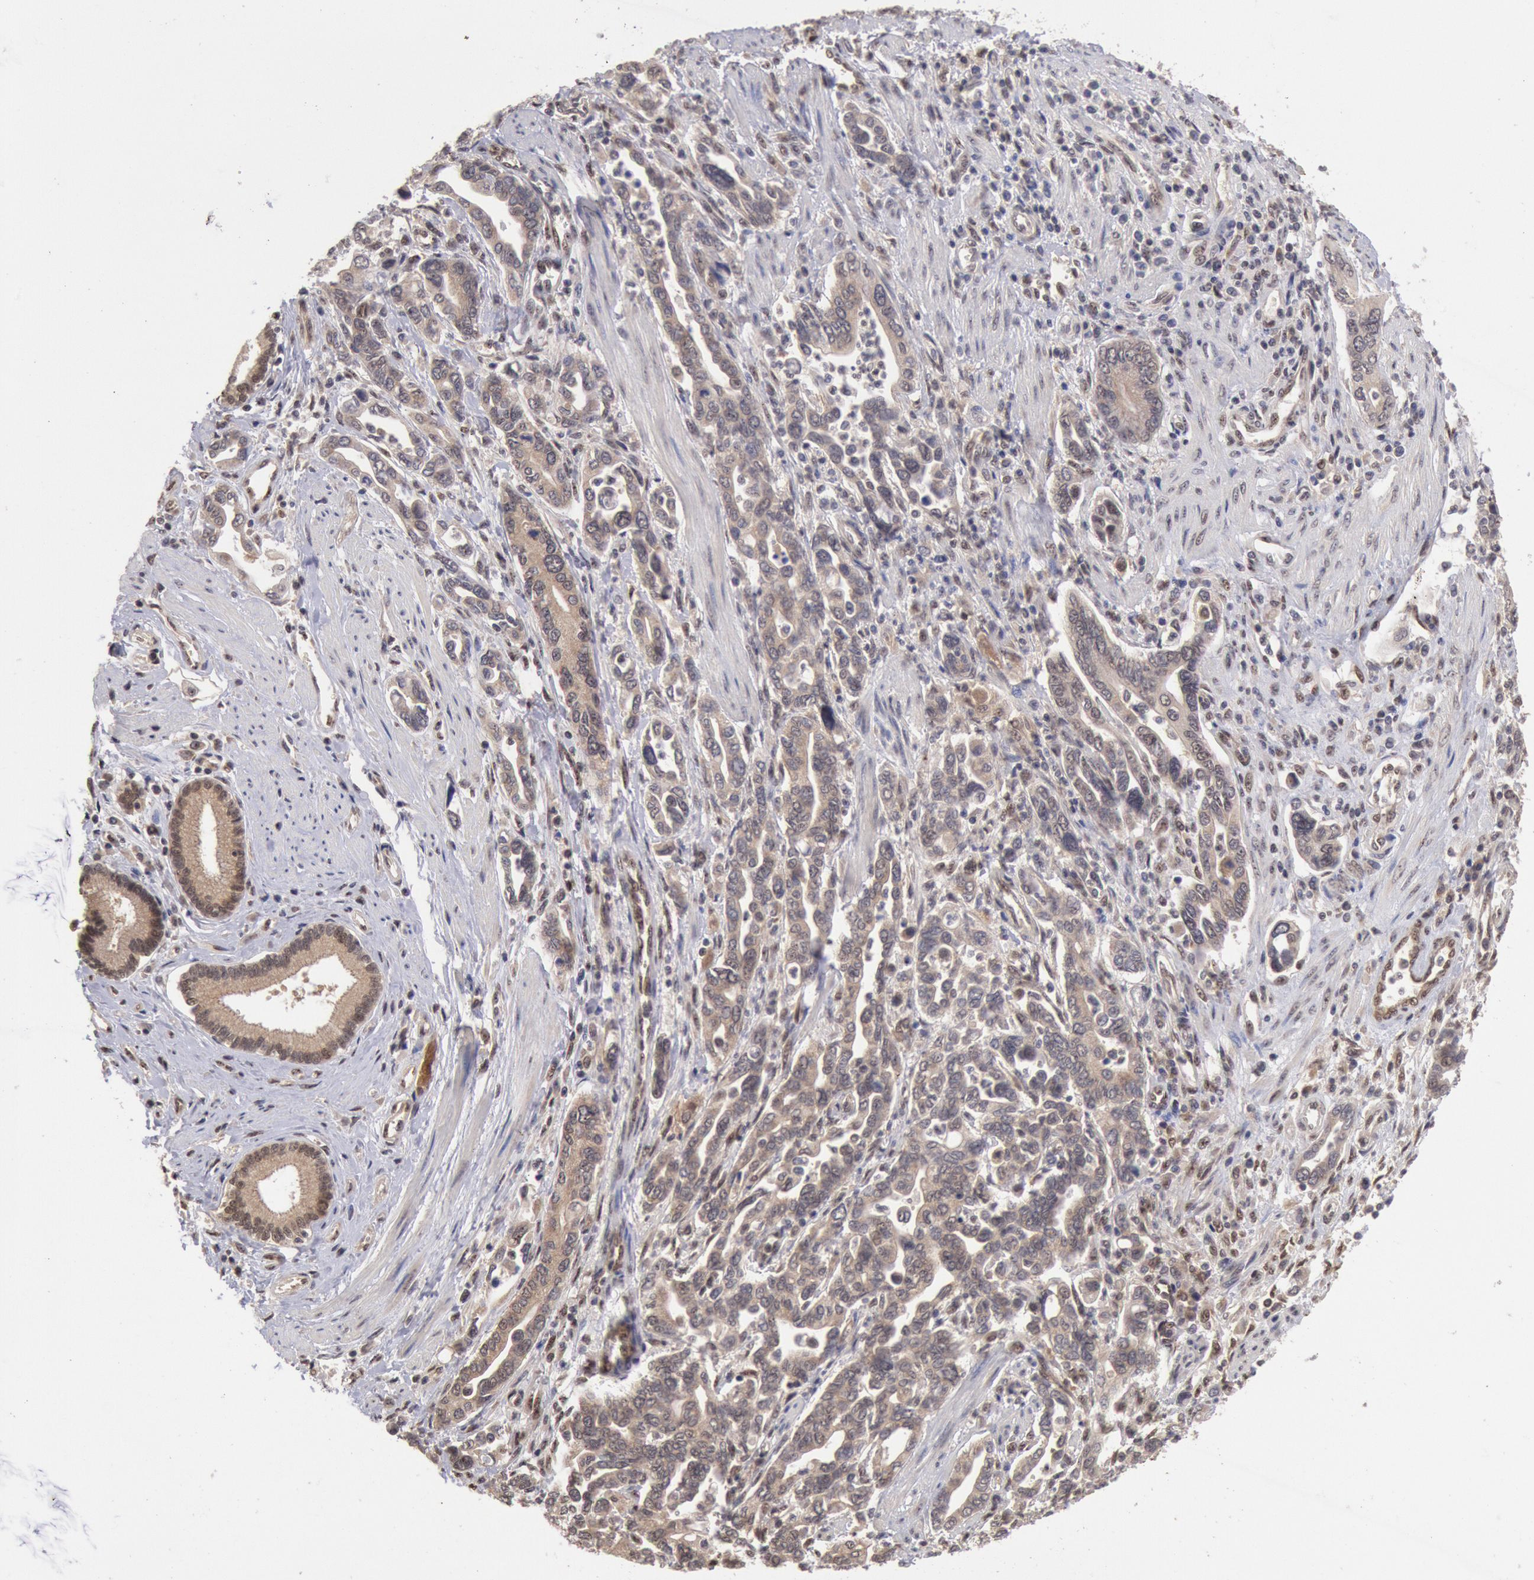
{"staining": {"intensity": "weak", "quantity": ">75%", "location": "cytoplasmic/membranous"}, "tissue": "pancreatic cancer", "cell_type": "Tumor cells", "image_type": "cancer", "snomed": [{"axis": "morphology", "description": "Adenocarcinoma, NOS"}, {"axis": "topography", "description": "Pancreas"}], "caption": "Immunohistochemistry (IHC) image of neoplastic tissue: pancreatic adenocarcinoma stained using IHC shows low levels of weak protein expression localized specifically in the cytoplasmic/membranous of tumor cells, appearing as a cytoplasmic/membranous brown color.", "gene": "STX17", "patient": {"sex": "female", "age": 57}}